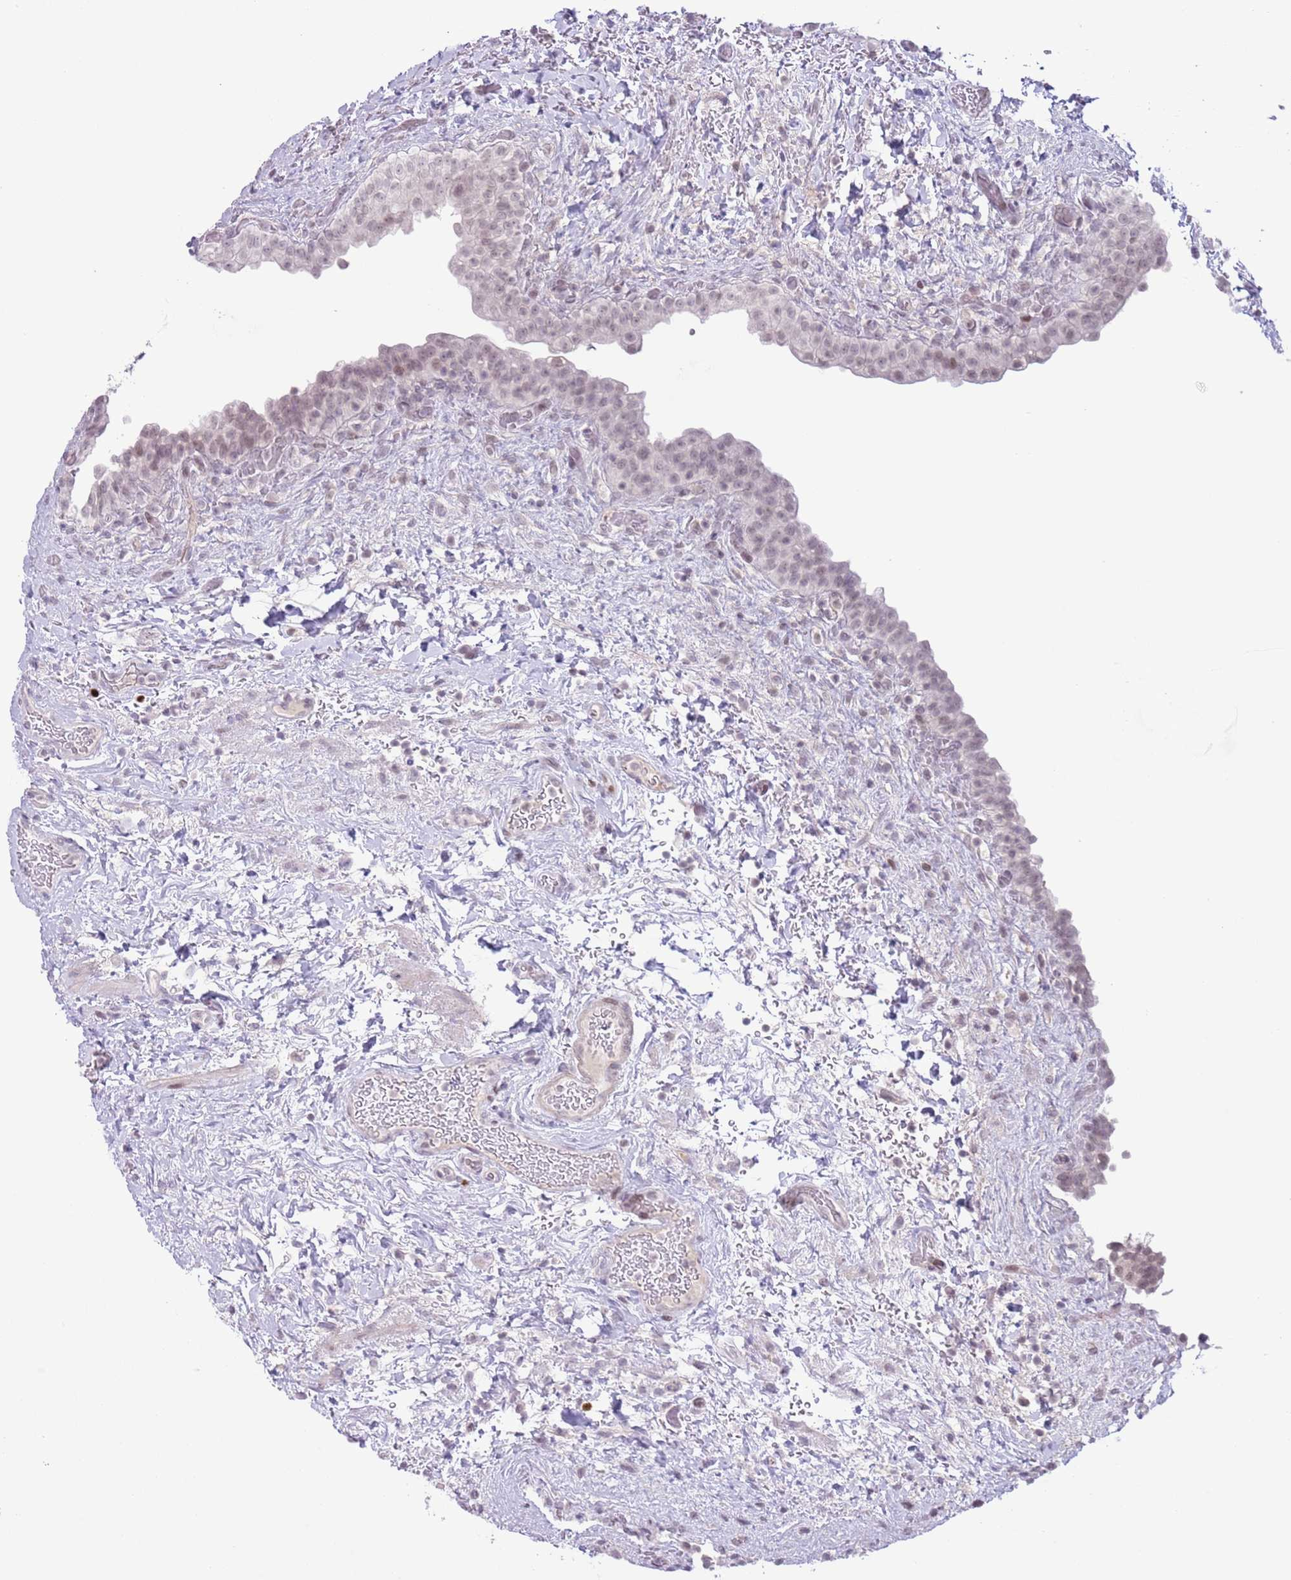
{"staining": {"intensity": "weak", "quantity": "25%-75%", "location": "nuclear"}, "tissue": "urinary bladder", "cell_type": "Urothelial cells", "image_type": "normal", "snomed": [{"axis": "morphology", "description": "Normal tissue, NOS"}, {"axis": "topography", "description": "Urinary bladder"}], "caption": "Weak nuclear positivity for a protein is present in approximately 25%-75% of urothelial cells of unremarkable urinary bladder using immunohistochemistry (IHC).", "gene": "MFSD10", "patient": {"sex": "male", "age": 69}}